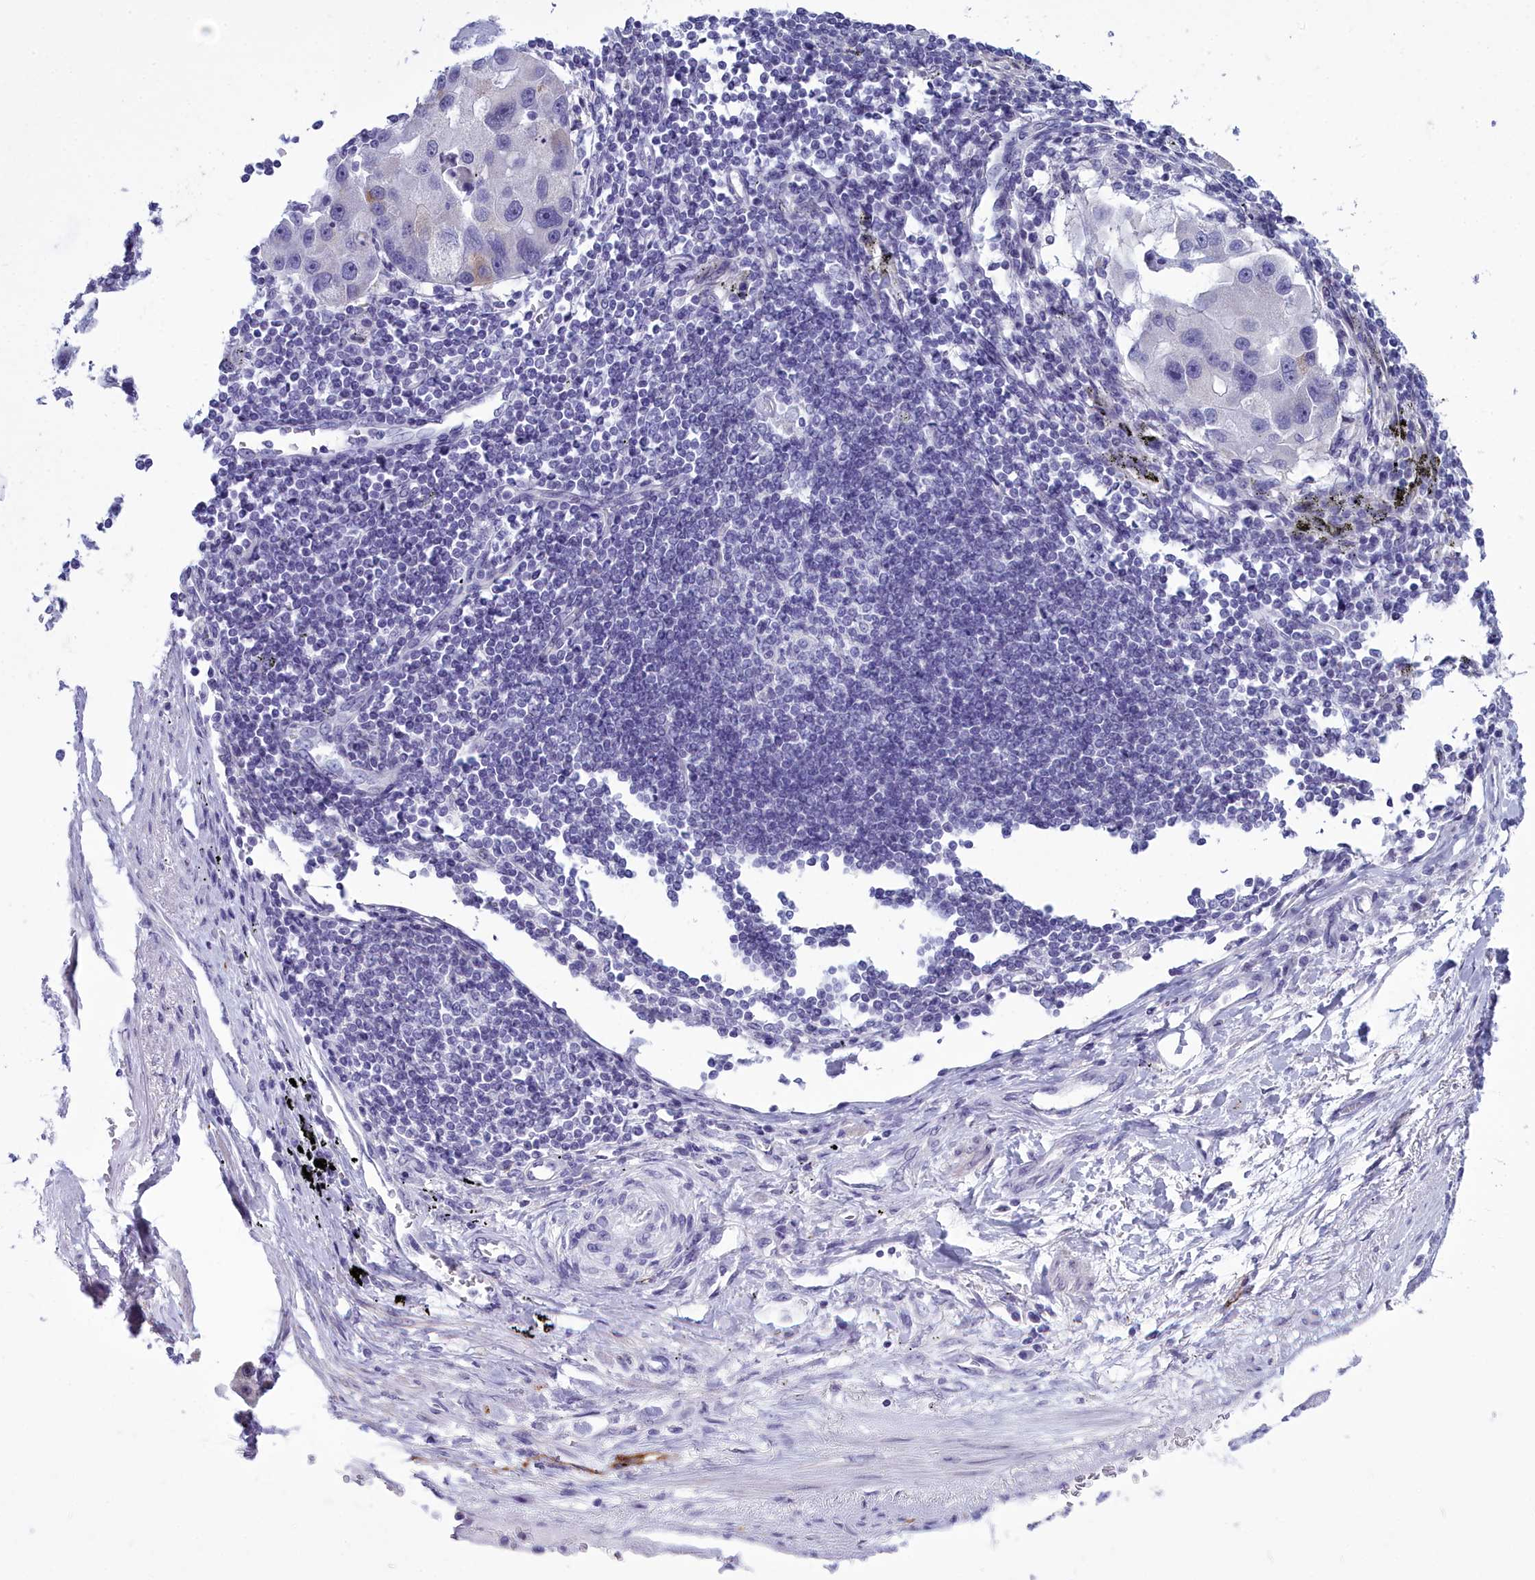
{"staining": {"intensity": "moderate", "quantity": "<25%", "location": "cytoplasmic/membranous"}, "tissue": "lung cancer", "cell_type": "Tumor cells", "image_type": "cancer", "snomed": [{"axis": "morphology", "description": "Adenocarcinoma, NOS"}, {"axis": "topography", "description": "Lung"}], "caption": "Human adenocarcinoma (lung) stained with a brown dye exhibits moderate cytoplasmic/membranous positive expression in about <25% of tumor cells.", "gene": "MAP6", "patient": {"sex": "female", "age": 54}}